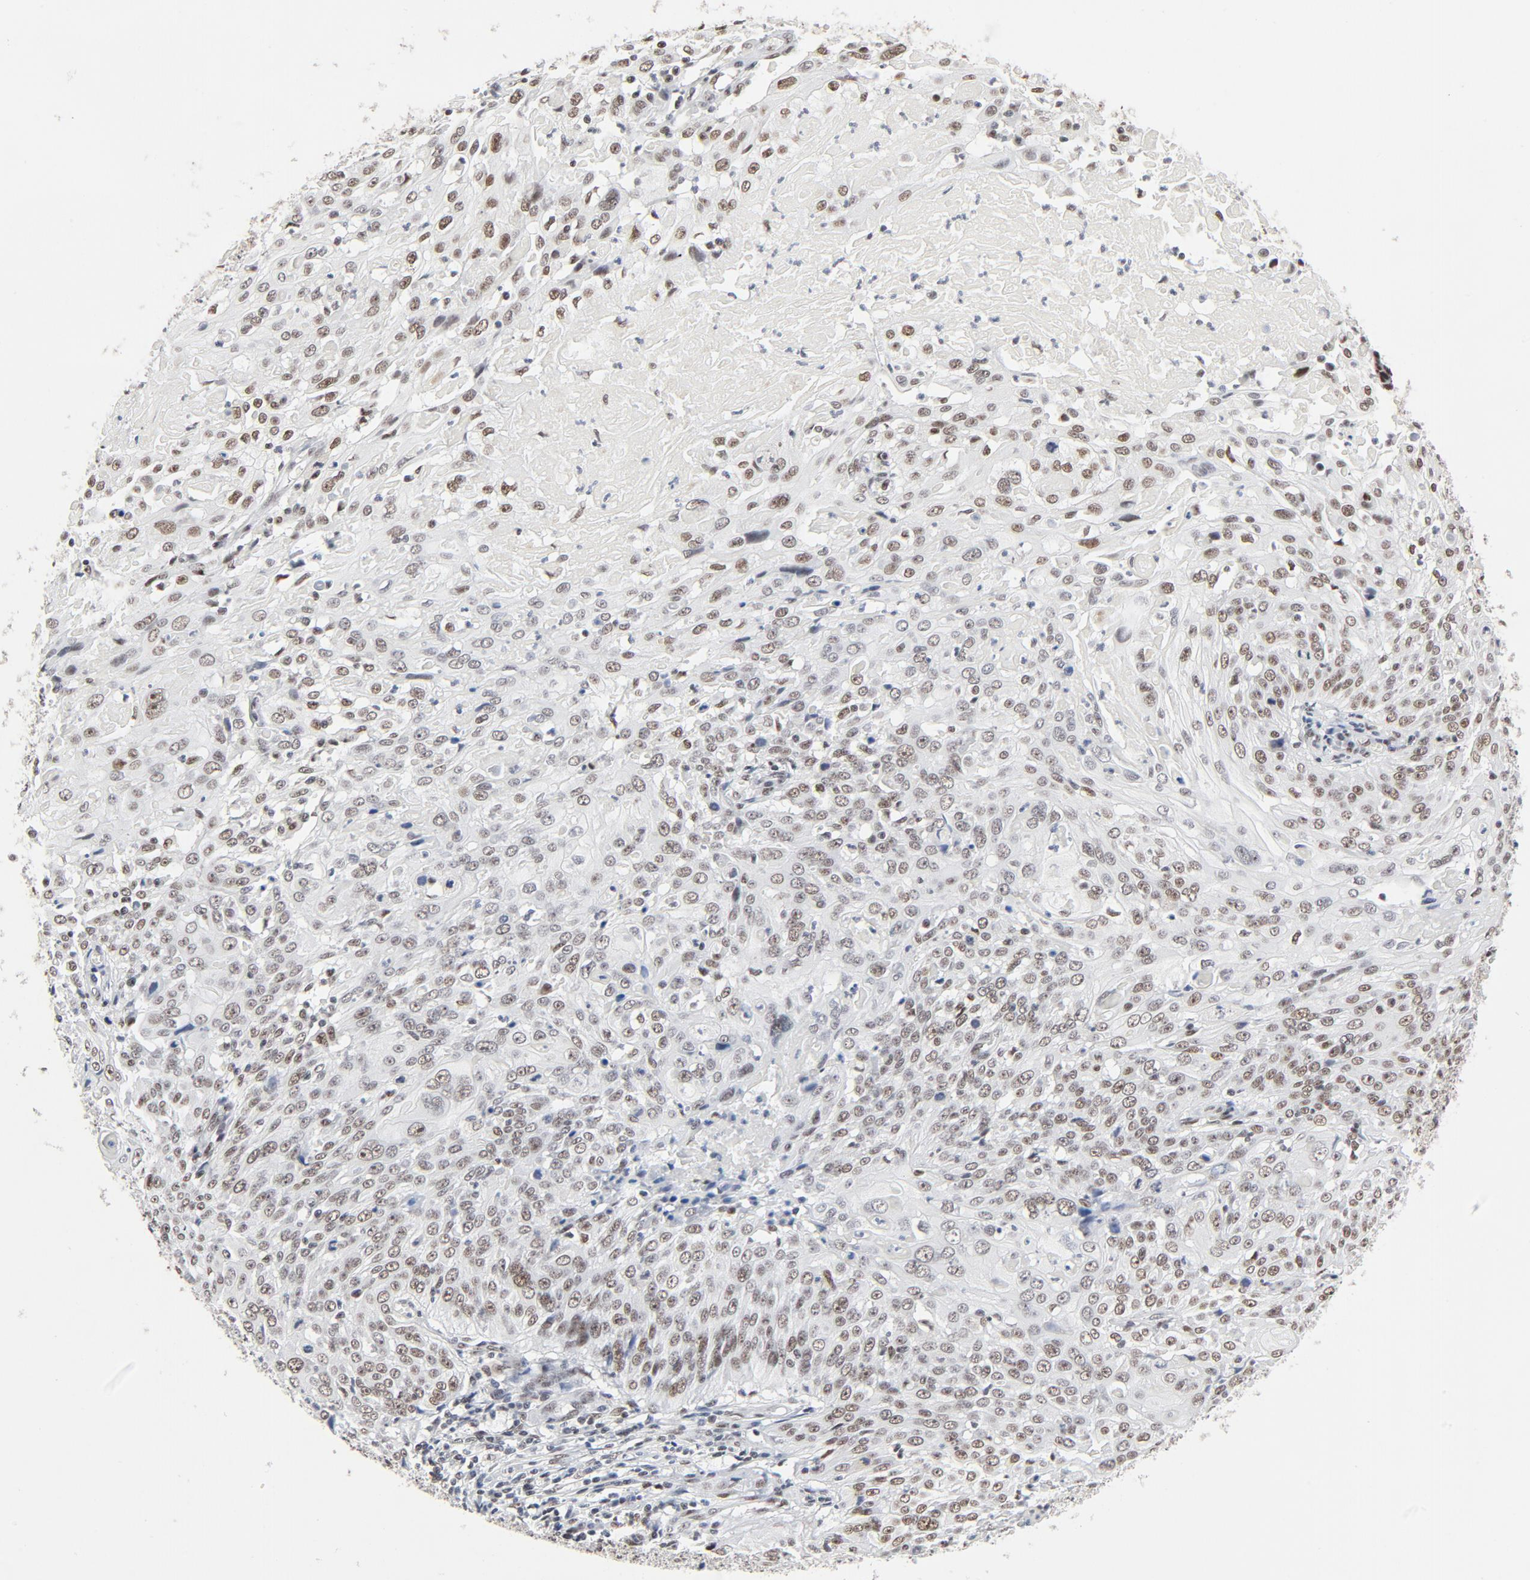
{"staining": {"intensity": "weak", "quantity": "25%-75%", "location": "nuclear"}, "tissue": "cervical cancer", "cell_type": "Tumor cells", "image_type": "cancer", "snomed": [{"axis": "morphology", "description": "Squamous cell carcinoma, NOS"}, {"axis": "topography", "description": "Cervix"}], "caption": "An image showing weak nuclear positivity in about 25%-75% of tumor cells in cervical cancer, as visualized by brown immunohistochemical staining.", "gene": "GTF2H1", "patient": {"sex": "female", "age": 39}}